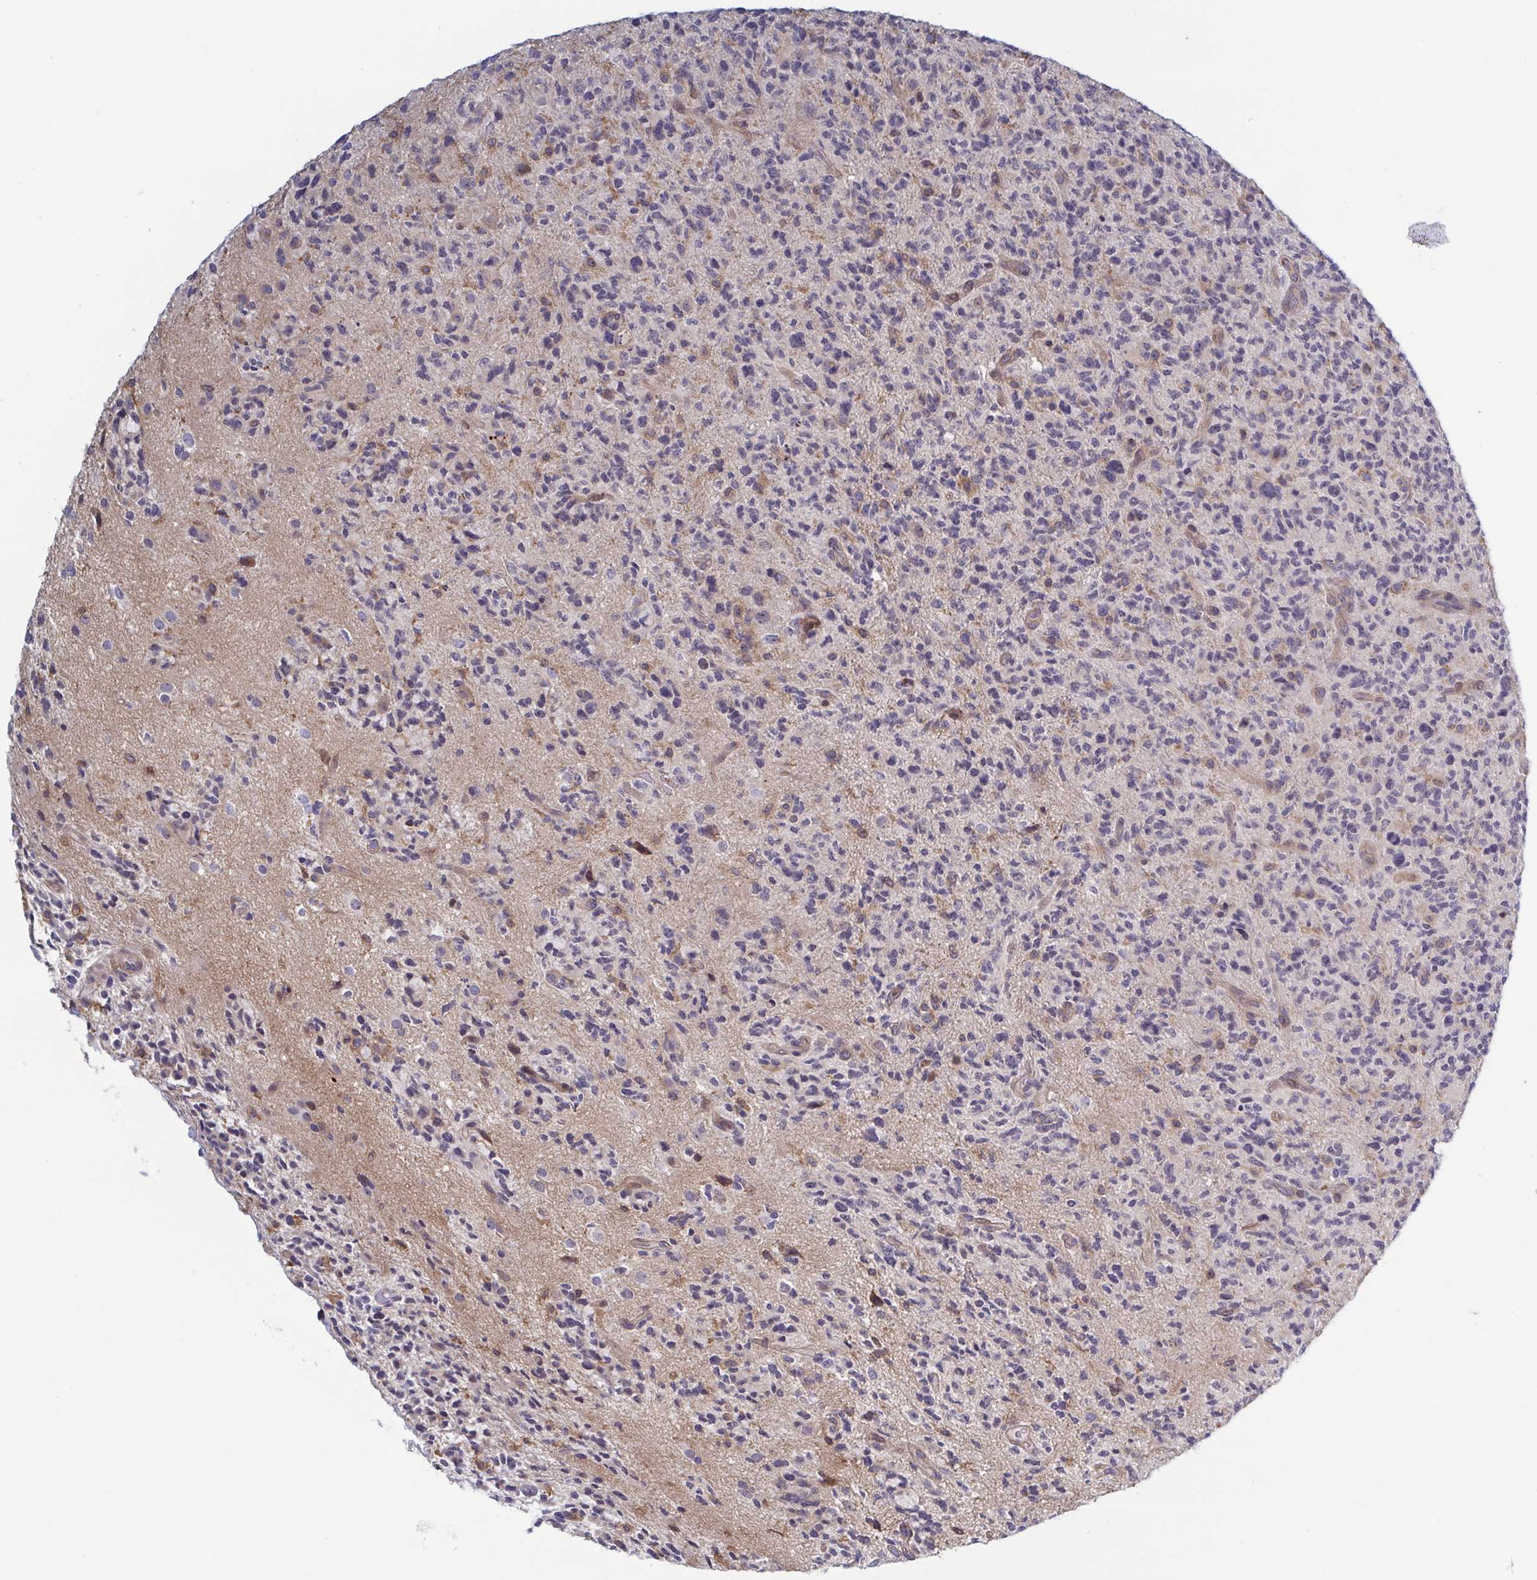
{"staining": {"intensity": "negative", "quantity": "none", "location": "none"}, "tissue": "glioma", "cell_type": "Tumor cells", "image_type": "cancer", "snomed": [{"axis": "morphology", "description": "Glioma, malignant, High grade"}, {"axis": "topography", "description": "Brain"}], "caption": "DAB (3,3'-diaminobenzidine) immunohistochemical staining of human glioma demonstrates no significant expression in tumor cells. (DAB (3,3'-diaminobenzidine) immunohistochemistry (IHC) with hematoxylin counter stain).", "gene": "LRRC38", "patient": {"sex": "female", "age": 71}}